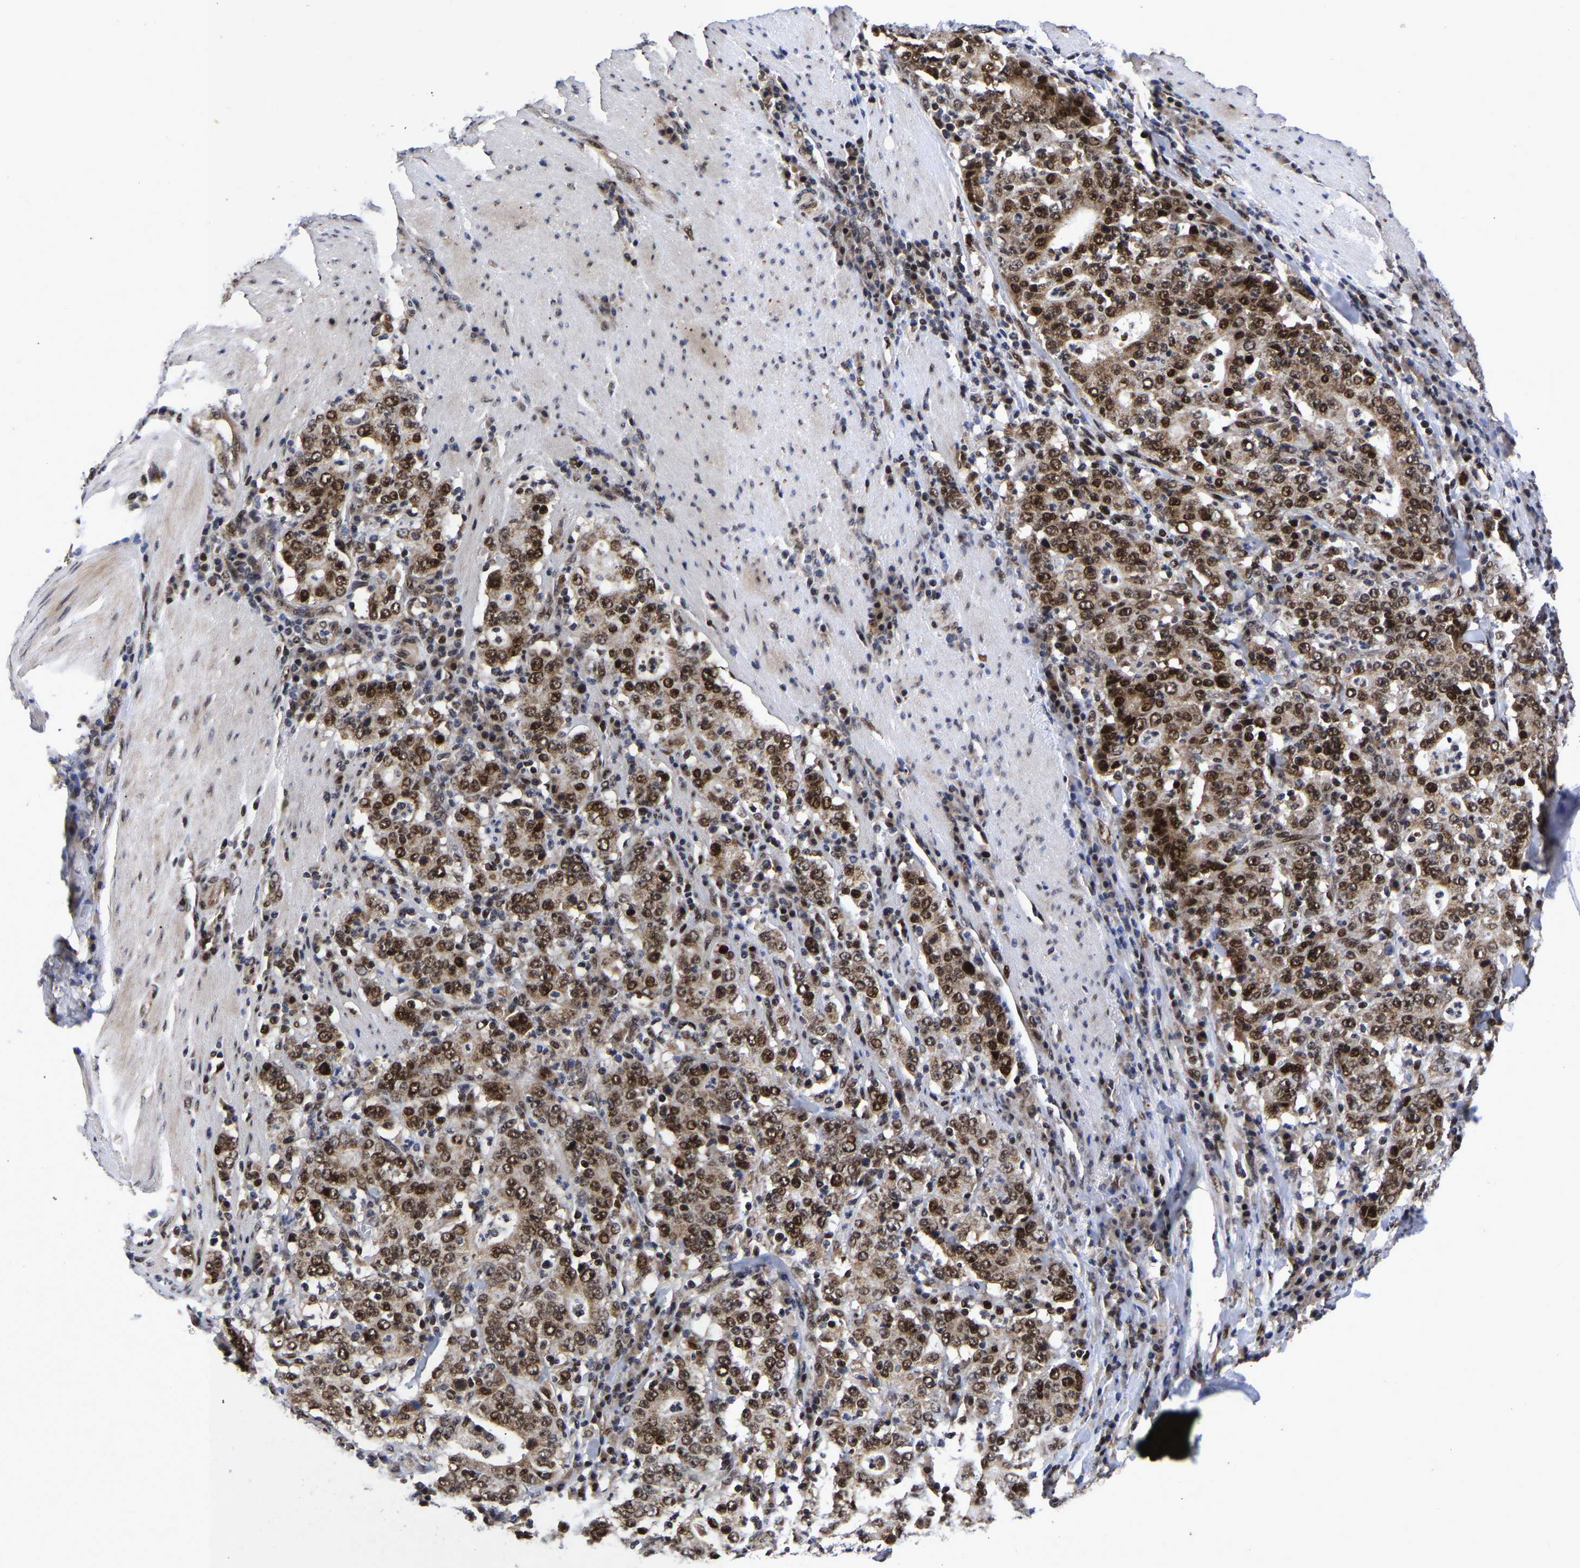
{"staining": {"intensity": "strong", "quantity": ">75%", "location": "cytoplasmic/membranous,nuclear"}, "tissue": "stomach cancer", "cell_type": "Tumor cells", "image_type": "cancer", "snomed": [{"axis": "morphology", "description": "Normal tissue, NOS"}, {"axis": "morphology", "description": "Adenocarcinoma, NOS"}, {"axis": "topography", "description": "Stomach, upper"}, {"axis": "topography", "description": "Stomach"}], "caption": "A photomicrograph of human stomach cancer (adenocarcinoma) stained for a protein shows strong cytoplasmic/membranous and nuclear brown staining in tumor cells. The staining is performed using DAB brown chromogen to label protein expression. The nuclei are counter-stained blue using hematoxylin.", "gene": "JUNB", "patient": {"sex": "male", "age": 59}}